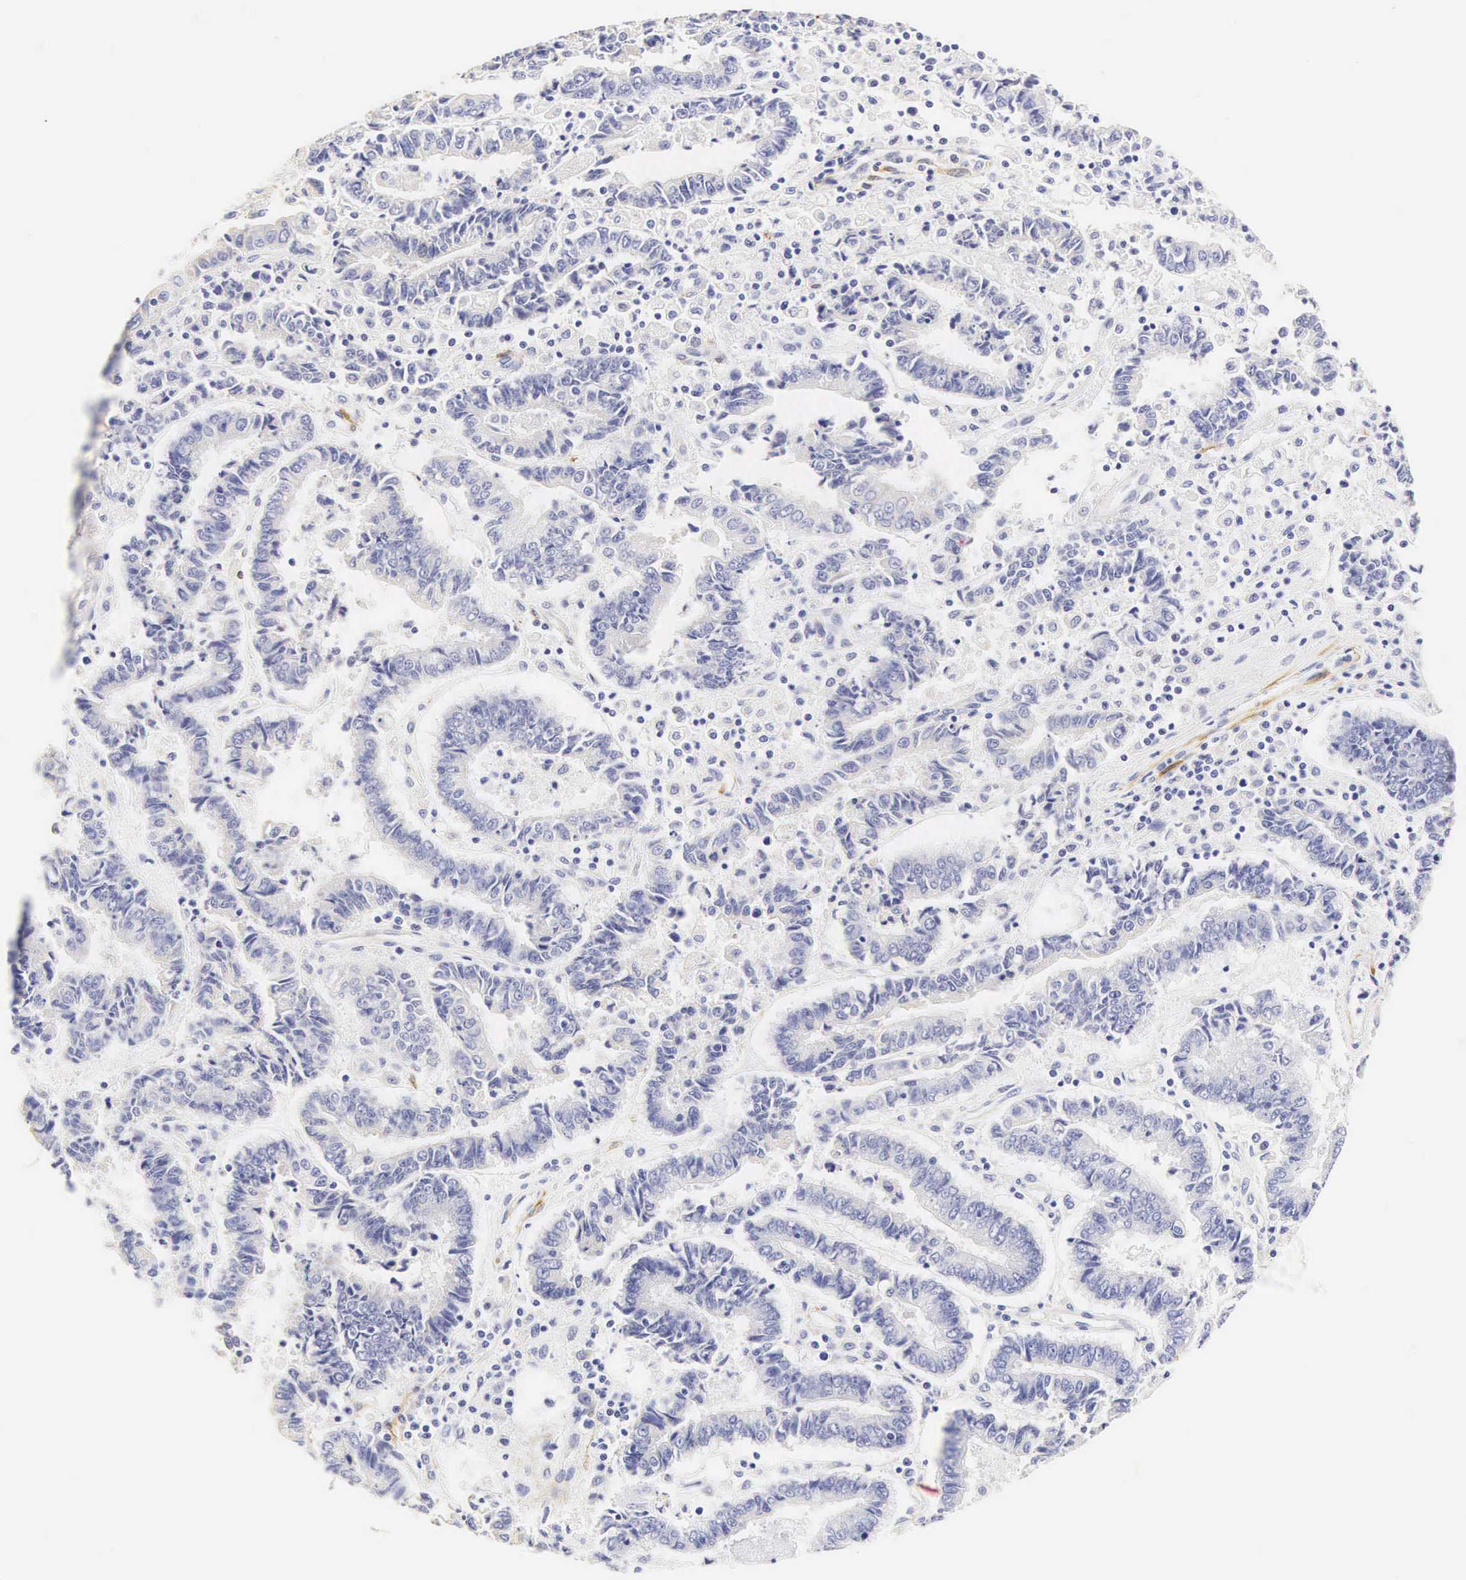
{"staining": {"intensity": "negative", "quantity": "none", "location": "none"}, "tissue": "endometrial cancer", "cell_type": "Tumor cells", "image_type": "cancer", "snomed": [{"axis": "morphology", "description": "Adenocarcinoma, NOS"}, {"axis": "topography", "description": "Endometrium"}], "caption": "Immunohistochemistry (IHC) image of human endometrial cancer (adenocarcinoma) stained for a protein (brown), which reveals no positivity in tumor cells.", "gene": "CNN1", "patient": {"sex": "female", "age": 75}}